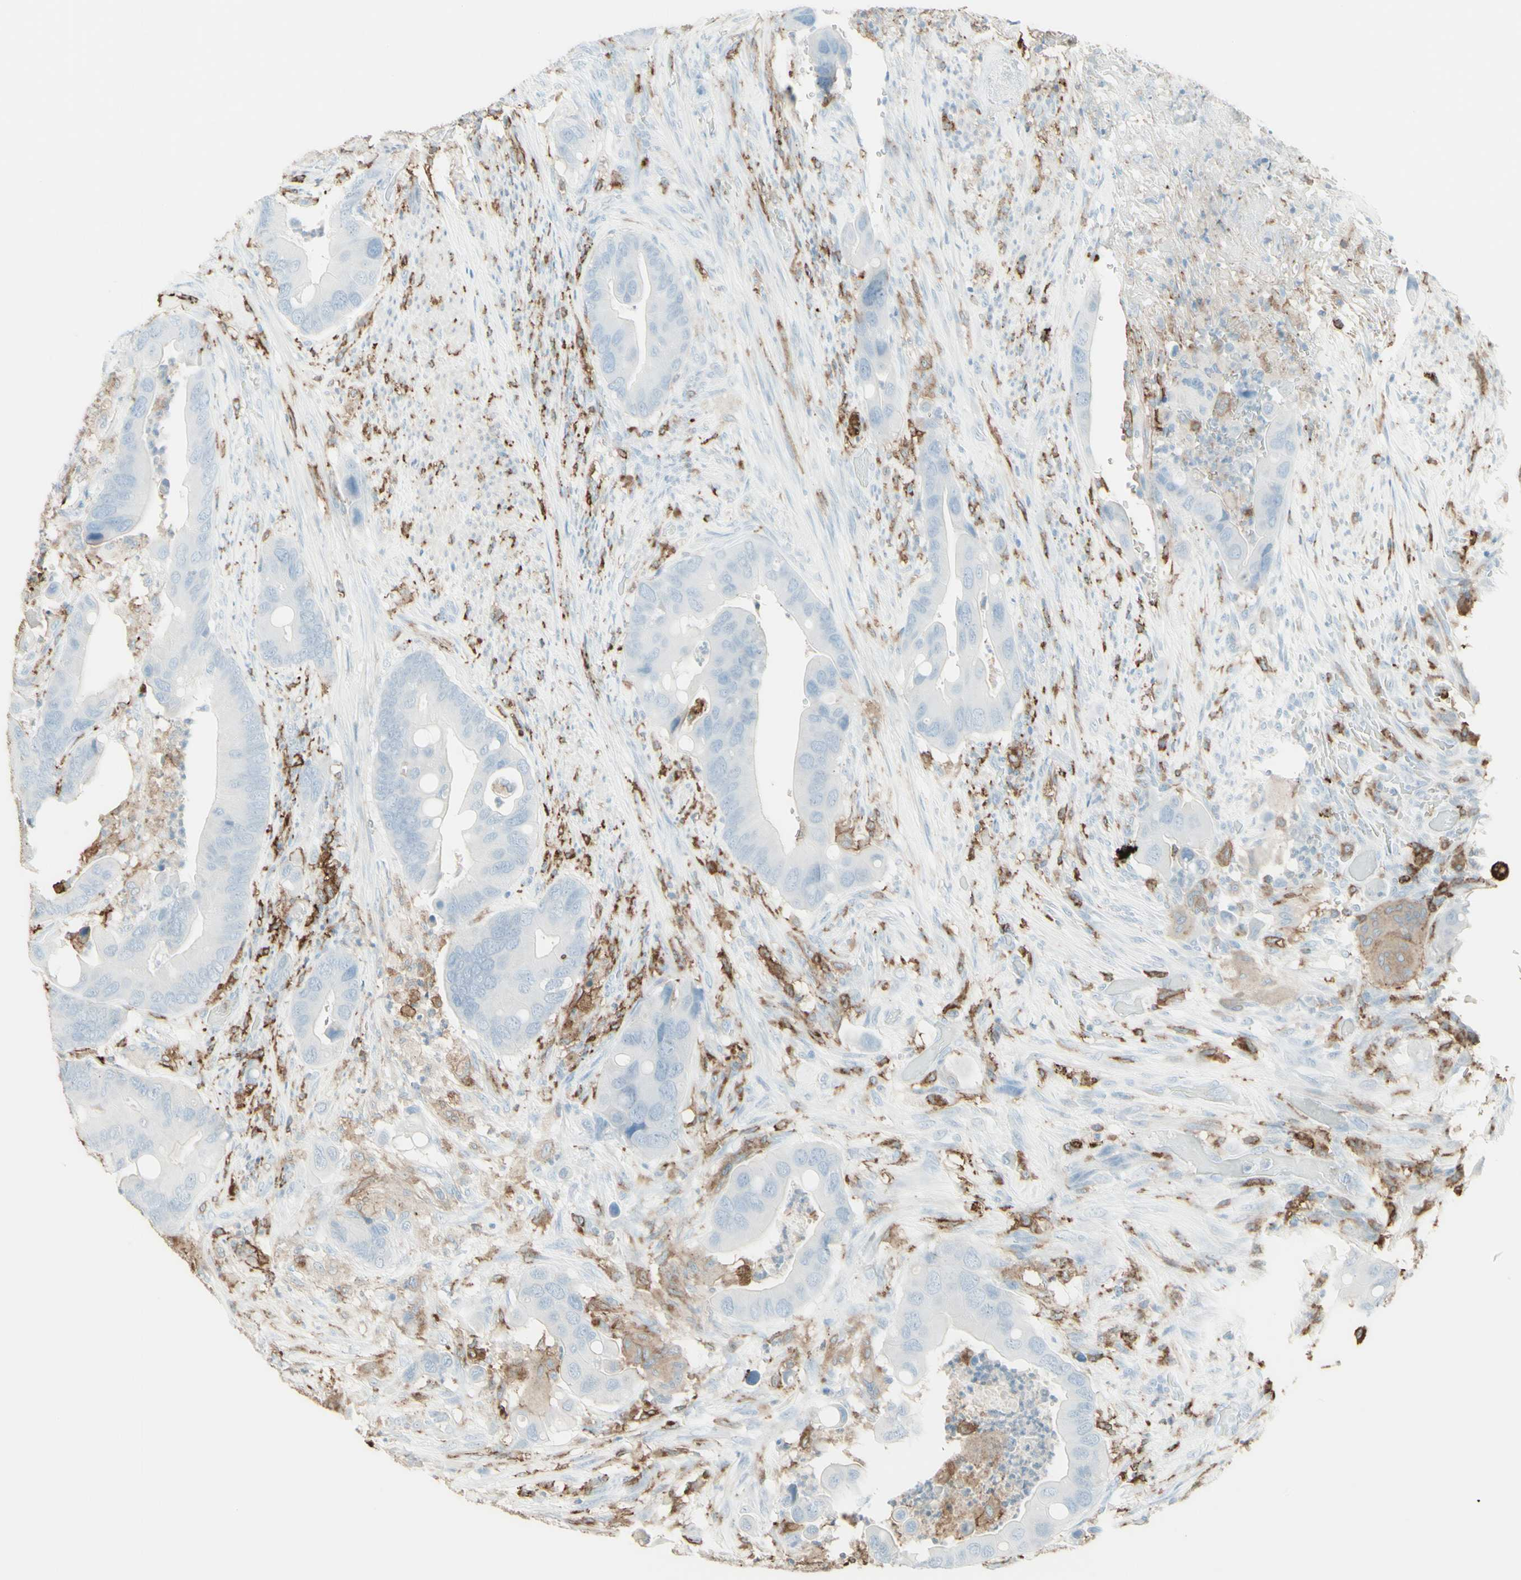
{"staining": {"intensity": "negative", "quantity": "none", "location": "none"}, "tissue": "colorectal cancer", "cell_type": "Tumor cells", "image_type": "cancer", "snomed": [{"axis": "morphology", "description": "Adenocarcinoma, NOS"}, {"axis": "topography", "description": "Rectum"}], "caption": "IHC histopathology image of neoplastic tissue: human colorectal adenocarcinoma stained with DAB (3,3'-diaminobenzidine) demonstrates no significant protein staining in tumor cells.", "gene": "HLA-DPB1", "patient": {"sex": "female", "age": 57}}